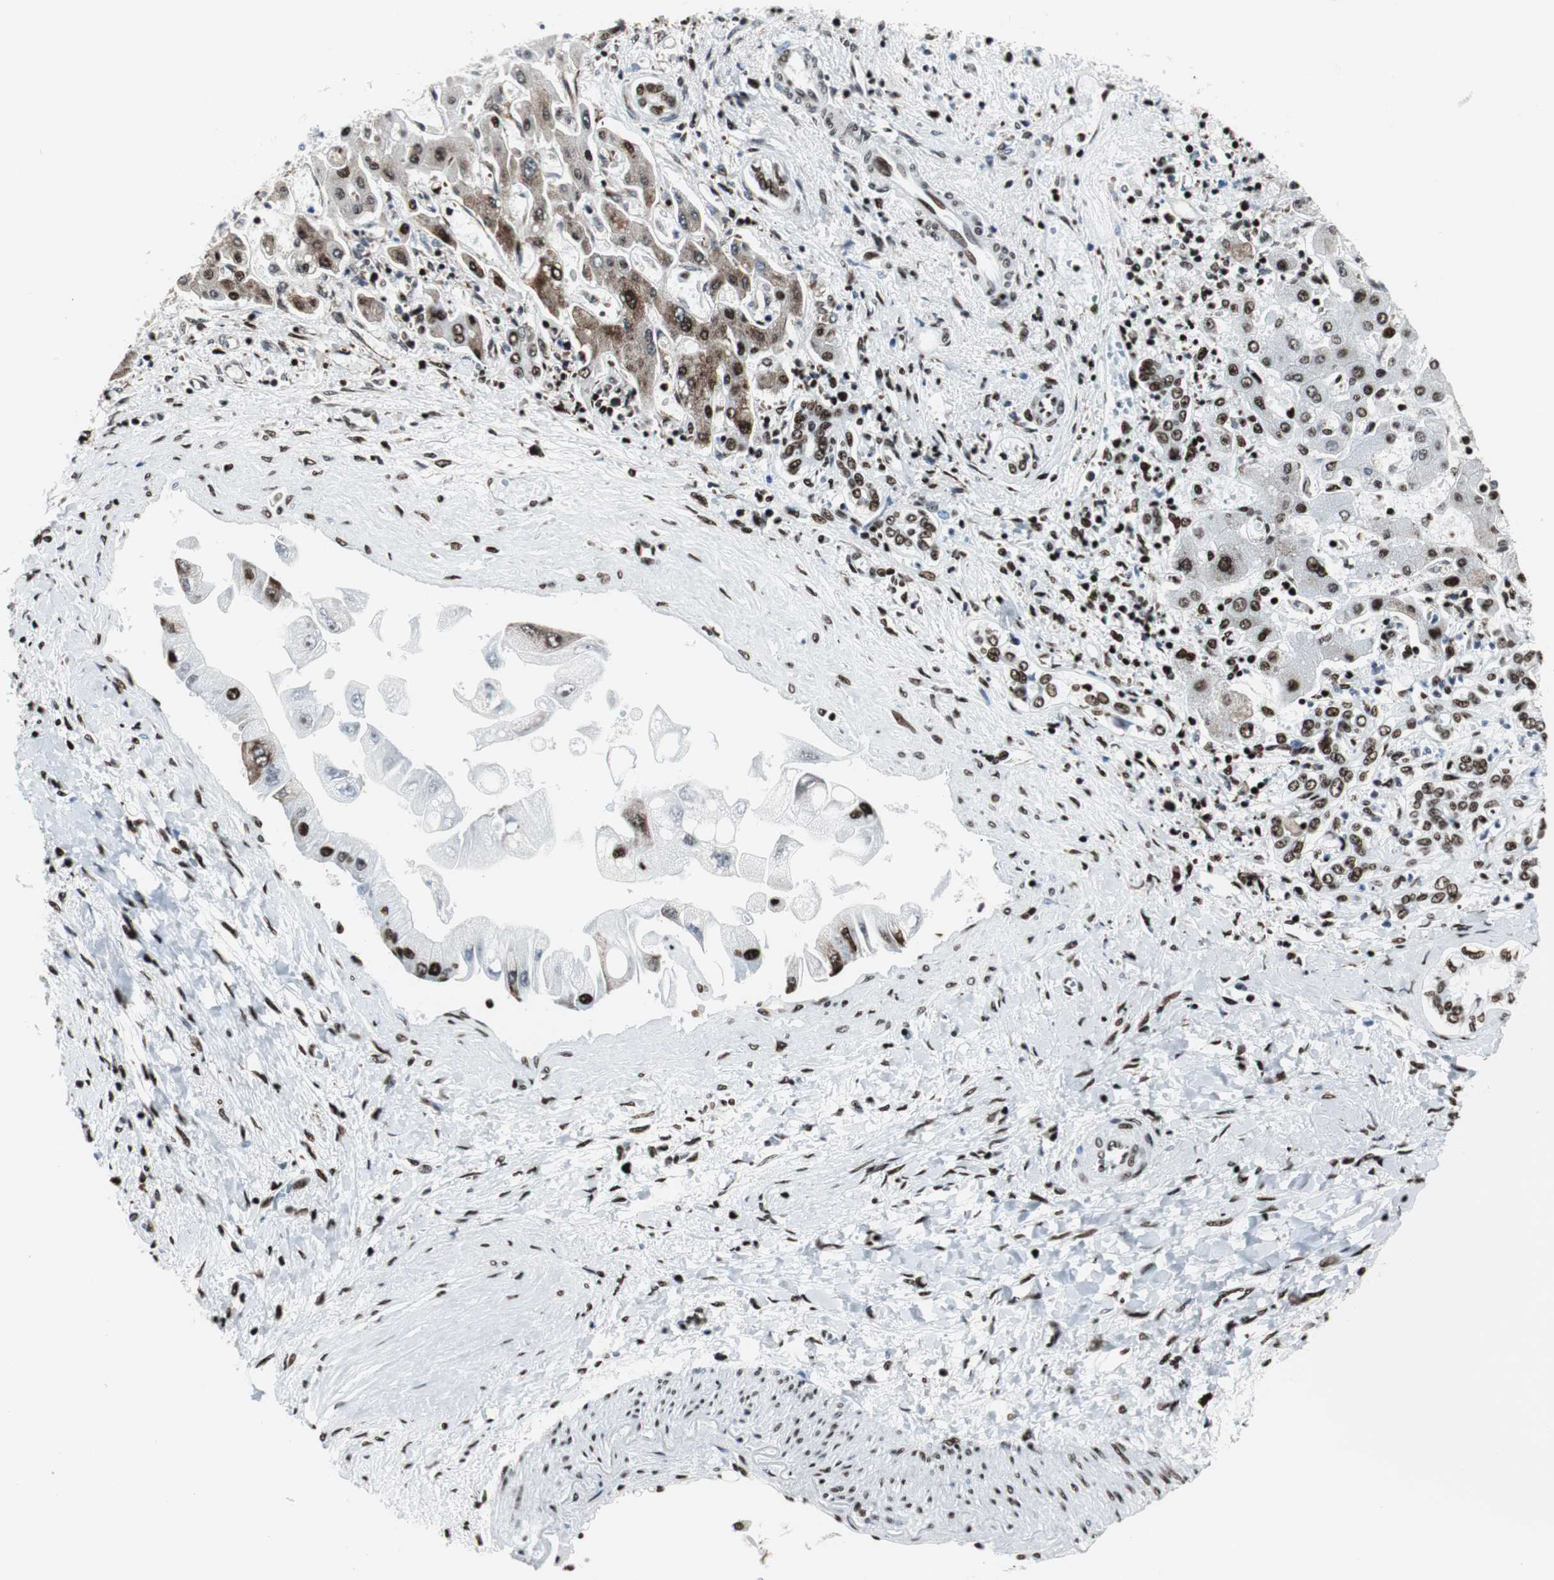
{"staining": {"intensity": "strong", "quantity": "25%-75%", "location": "nuclear"}, "tissue": "liver cancer", "cell_type": "Tumor cells", "image_type": "cancer", "snomed": [{"axis": "morphology", "description": "Cholangiocarcinoma"}, {"axis": "topography", "description": "Liver"}], "caption": "This image exhibits IHC staining of human liver cholangiocarcinoma, with high strong nuclear positivity in approximately 25%-75% of tumor cells.", "gene": "NCL", "patient": {"sex": "male", "age": 50}}